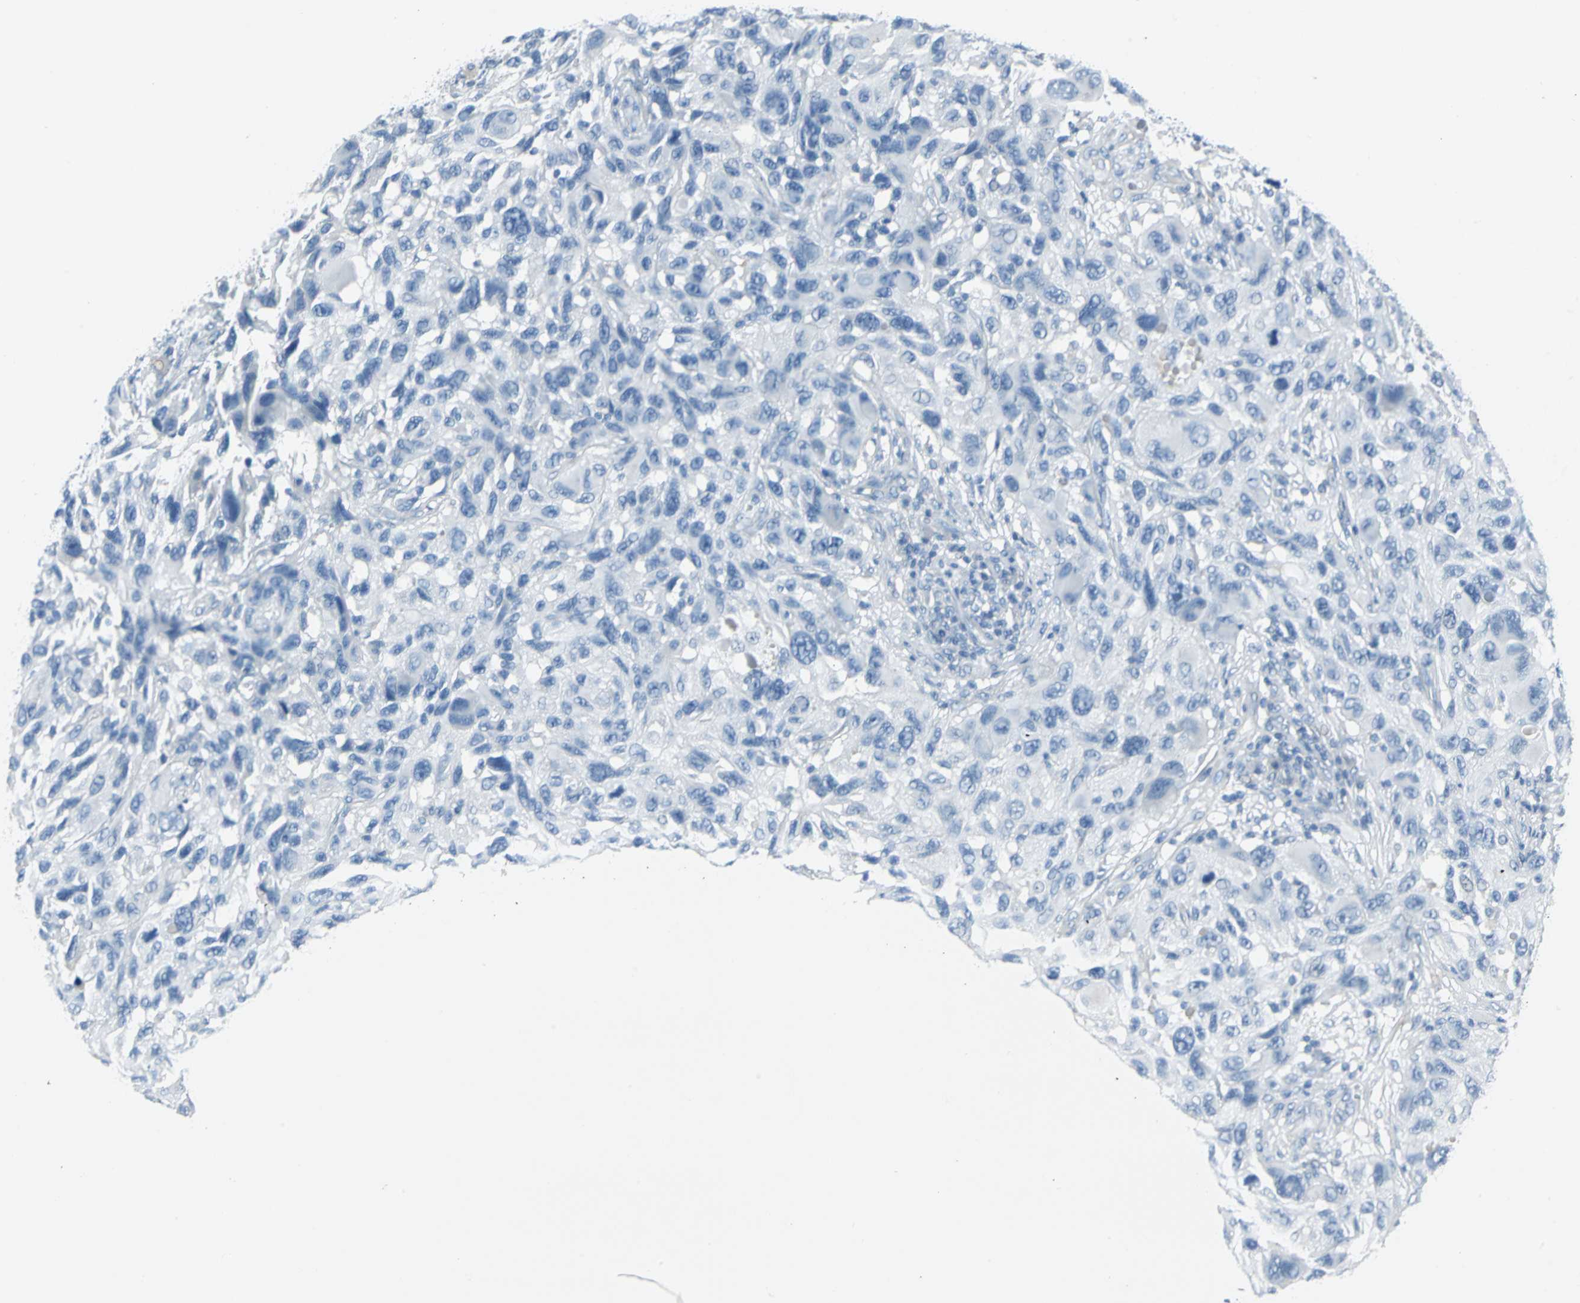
{"staining": {"intensity": "negative", "quantity": "none", "location": "none"}, "tissue": "melanoma", "cell_type": "Tumor cells", "image_type": "cancer", "snomed": [{"axis": "morphology", "description": "Malignant melanoma, NOS"}, {"axis": "topography", "description": "Skin"}], "caption": "IHC of melanoma displays no expression in tumor cells.", "gene": "CYB5A", "patient": {"sex": "male", "age": 53}}